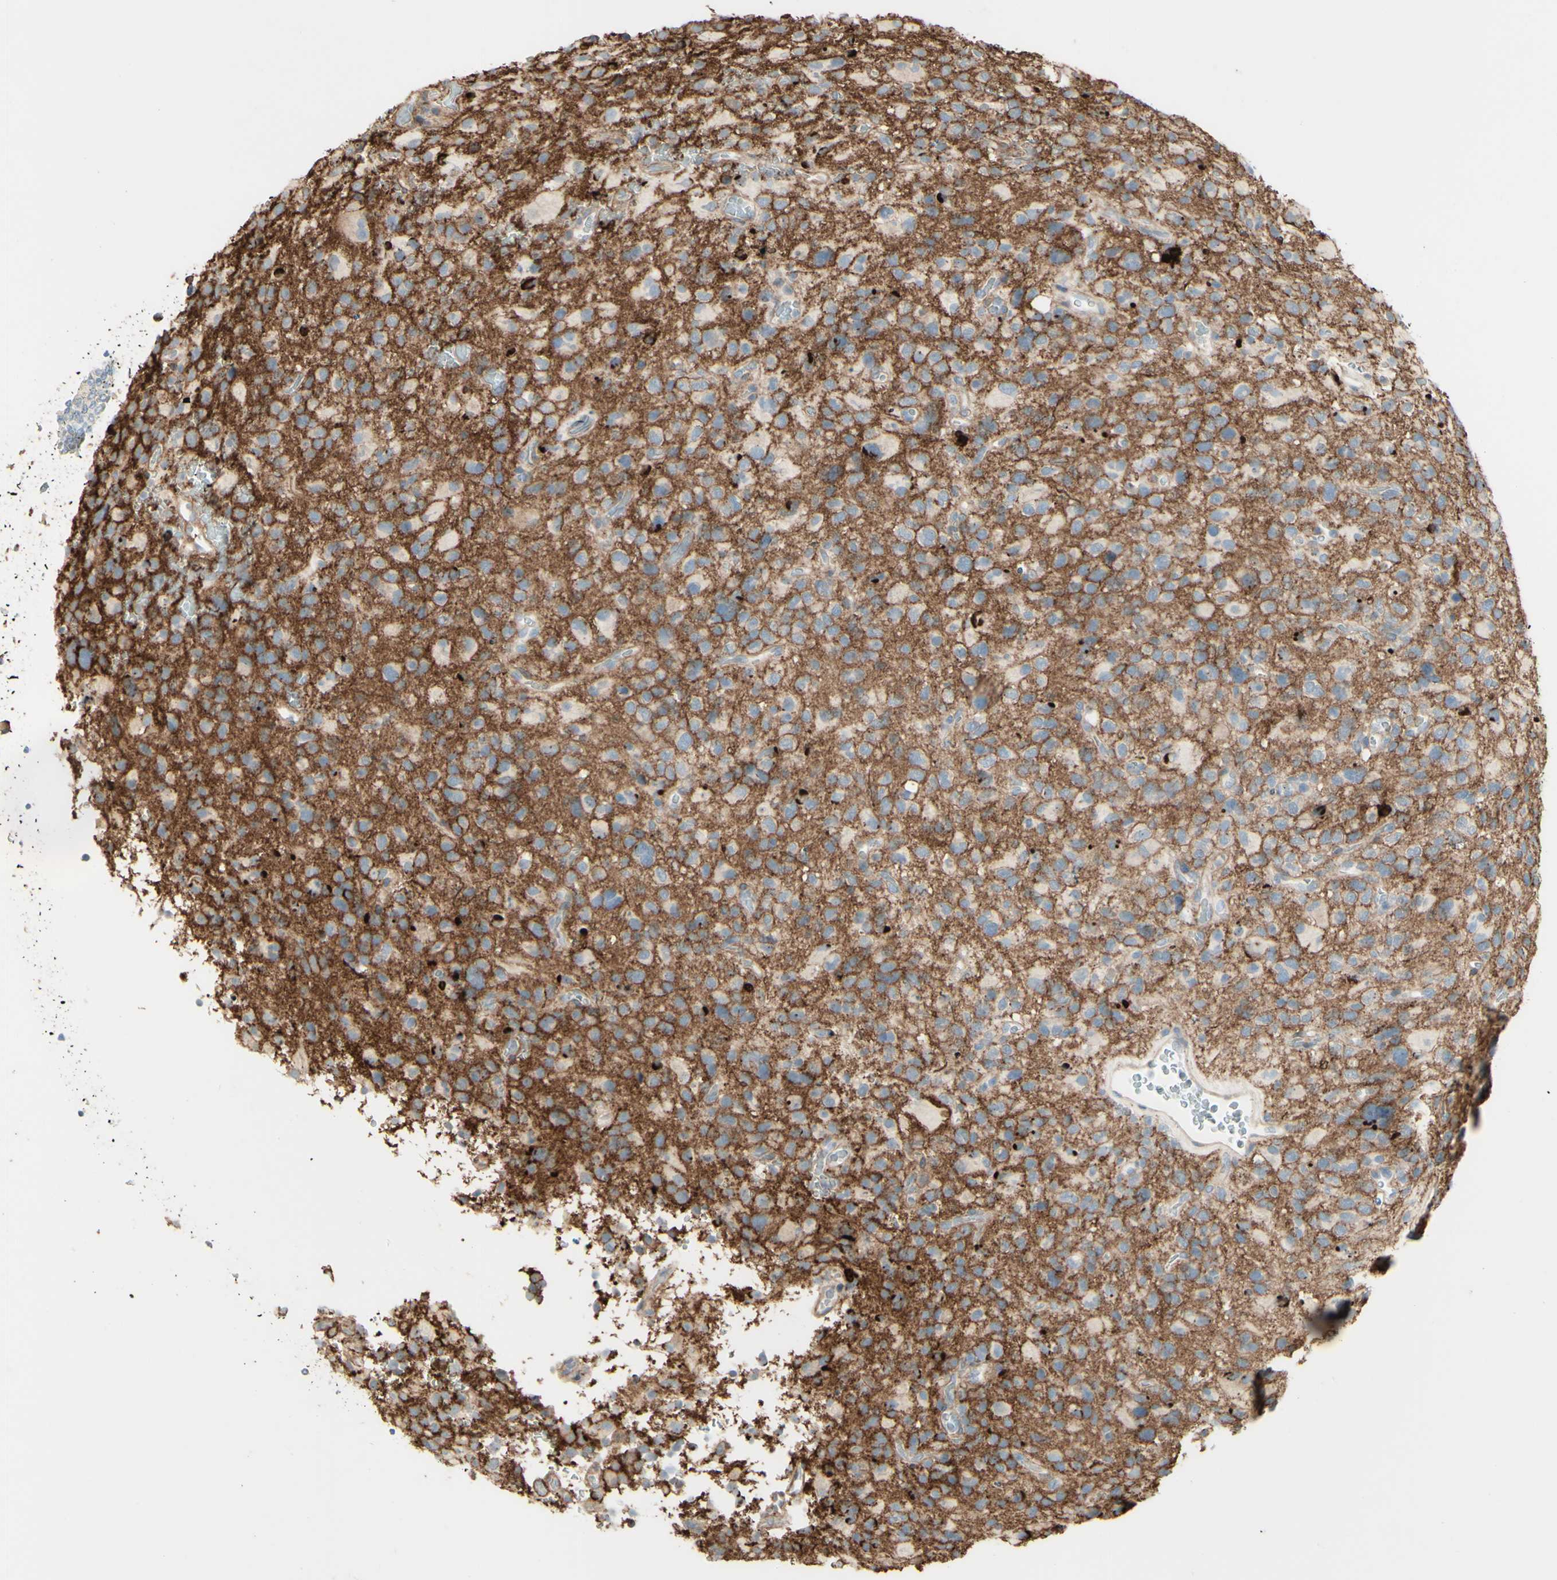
{"staining": {"intensity": "moderate", "quantity": "25%-75%", "location": "cytoplasmic/membranous"}, "tissue": "glioma", "cell_type": "Tumor cells", "image_type": "cancer", "snomed": [{"axis": "morphology", "description": "Glioma, malignant, High grade"}, {"axis": "topography", "description": "Brain"}], "caption": "Moderate cytoplasmic/membranous positivity is appreciated in approximately 25%-75% of tumor cells in malignant high-grade glioma.", "gene": "RNF149", "patient": {"sex": "male", "age": 48}}